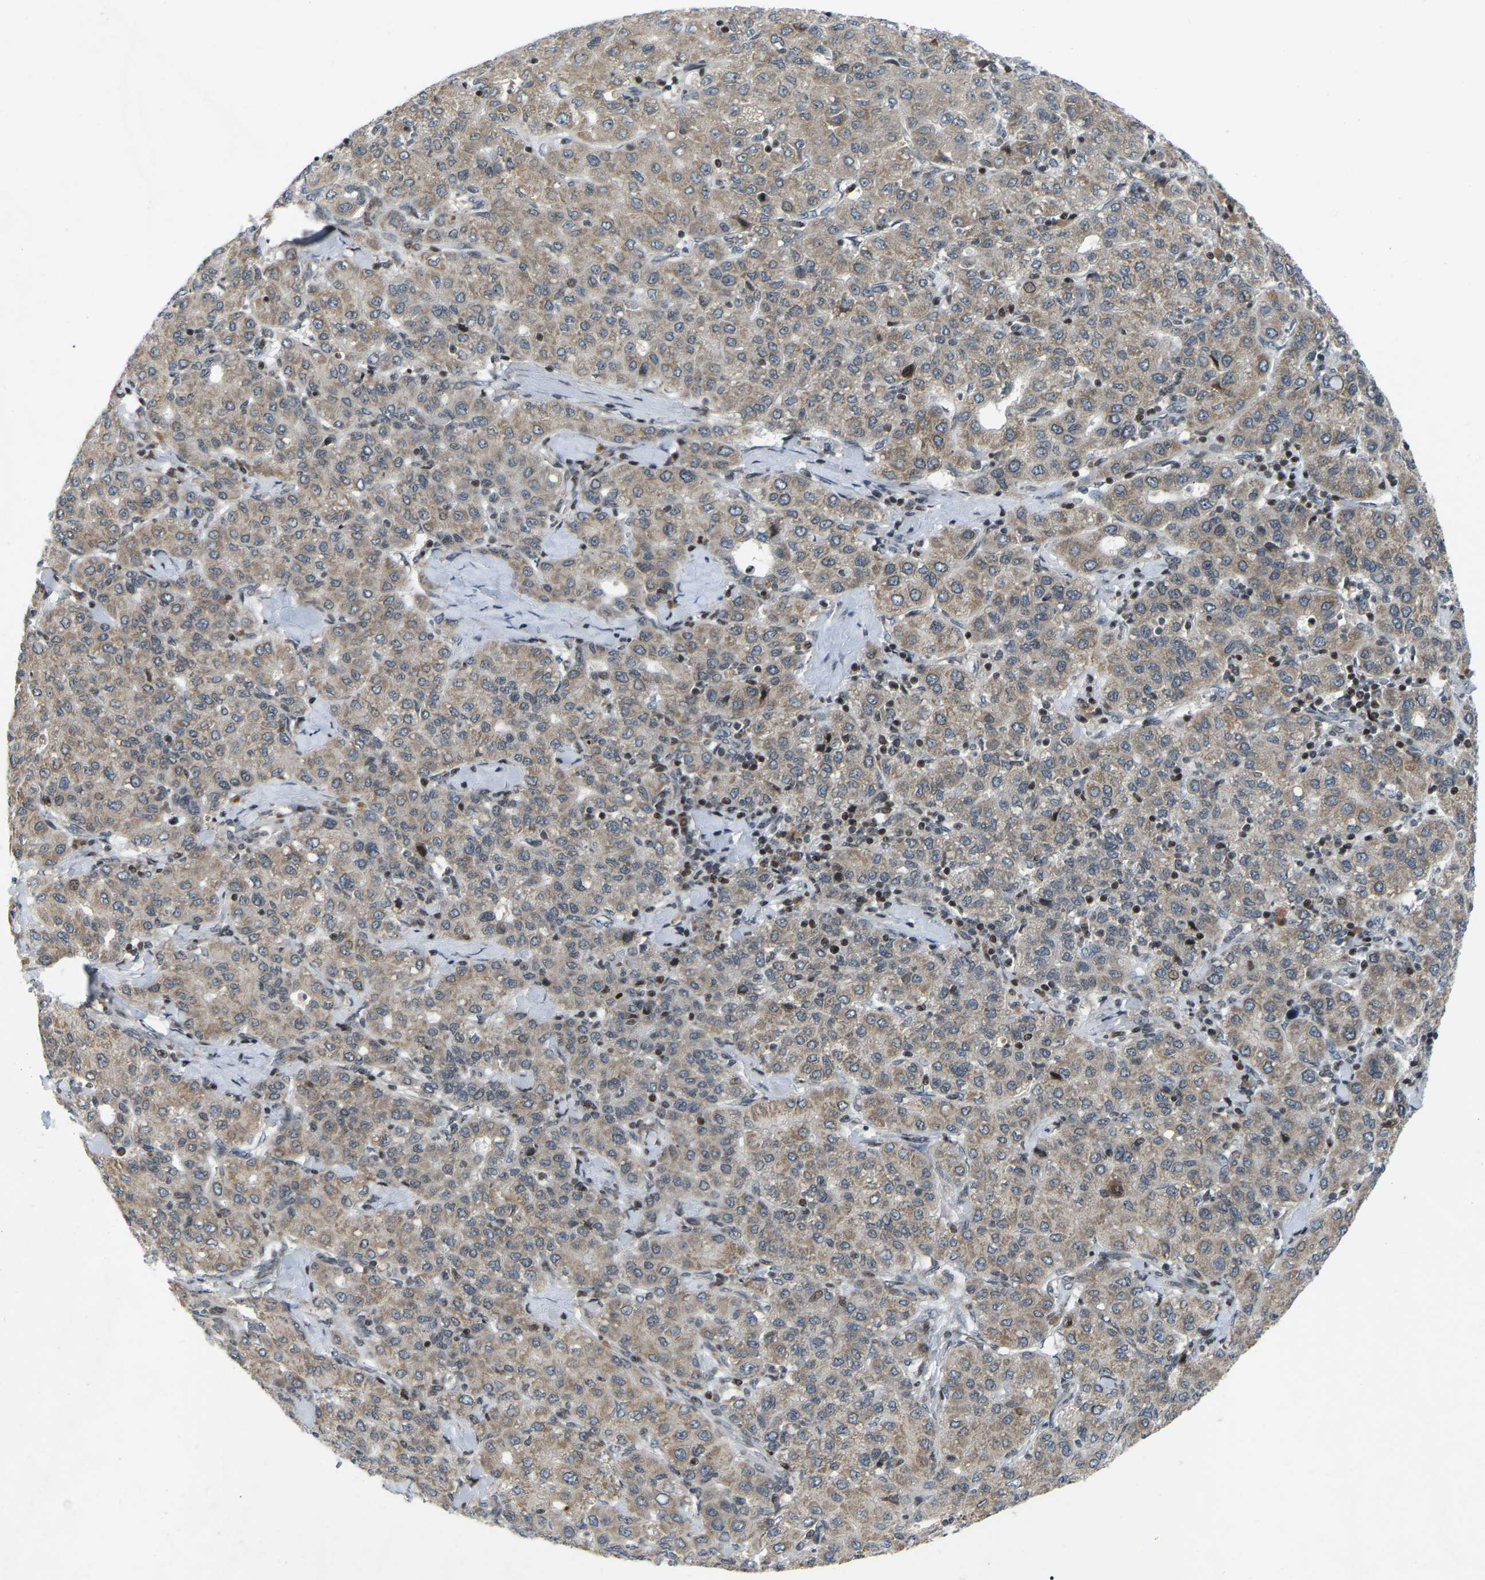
{"staining": {"intensity": "weak", "quantity": ">75%", "location": "cytoplasmic/membranous"}, "tissue": "liver cancer", "cell_type": "Tumor cells", "image_type": "cancer", "snomed": [{"axis": "morphology", "description": "Carcinoma, Hepatocellular, NOS"}, {"axis": "topography", "description": "Liver"}], "caption": "This micrograph shows hepatocellular carcinoma (liver) stained with immunohistochemistry to label a protein in brown. The cytoplasmic/membranous of tumor cells show weak positivity for the protein. Nuclei are counter-stained blue.", "gene": "PARL", "patient": {"sex": "male", "age": 65}}